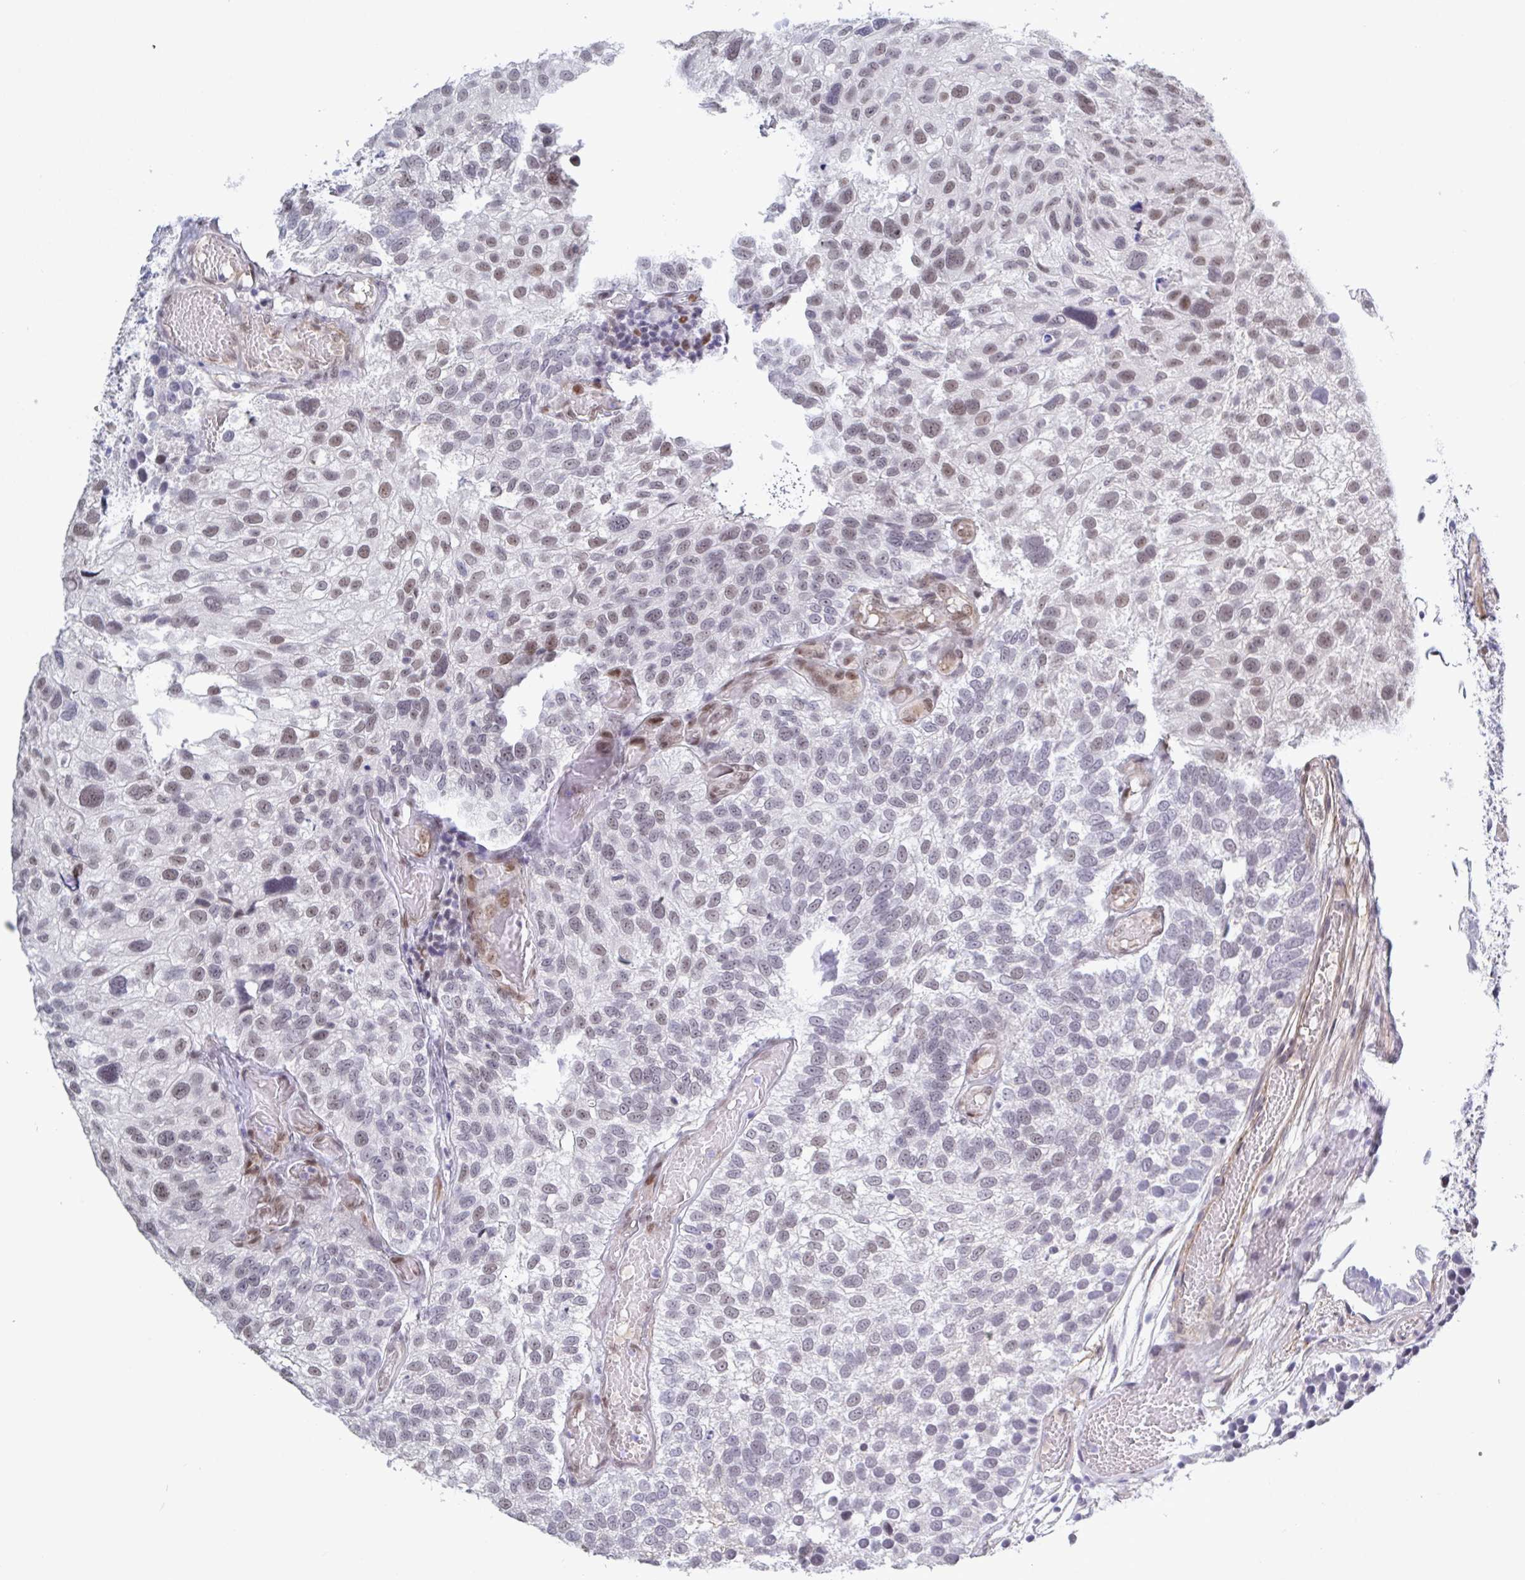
{"staining": {"intensity": "moderate", "quantity": "25%-75%", "location": "nuclear"}, "tissue": "urothelial cancer", "cell_type": "Tumor cells", "image_type": "cancer", "snomed": [{"axis": "morphology", "description": "Urothelial carcinoma, NOS"}, {"axis": "topography", "description": "Urinary bladder"}], "caption": "High-power microscopy captured an immunohistochemistry (IHC) histopathology image of urothelial cancer, revealing moderate nuclear expression in approximately 25%-75% of tumor cells.", "gene": "BCL7B", "patient": {"sex": "male", "age": 87}}